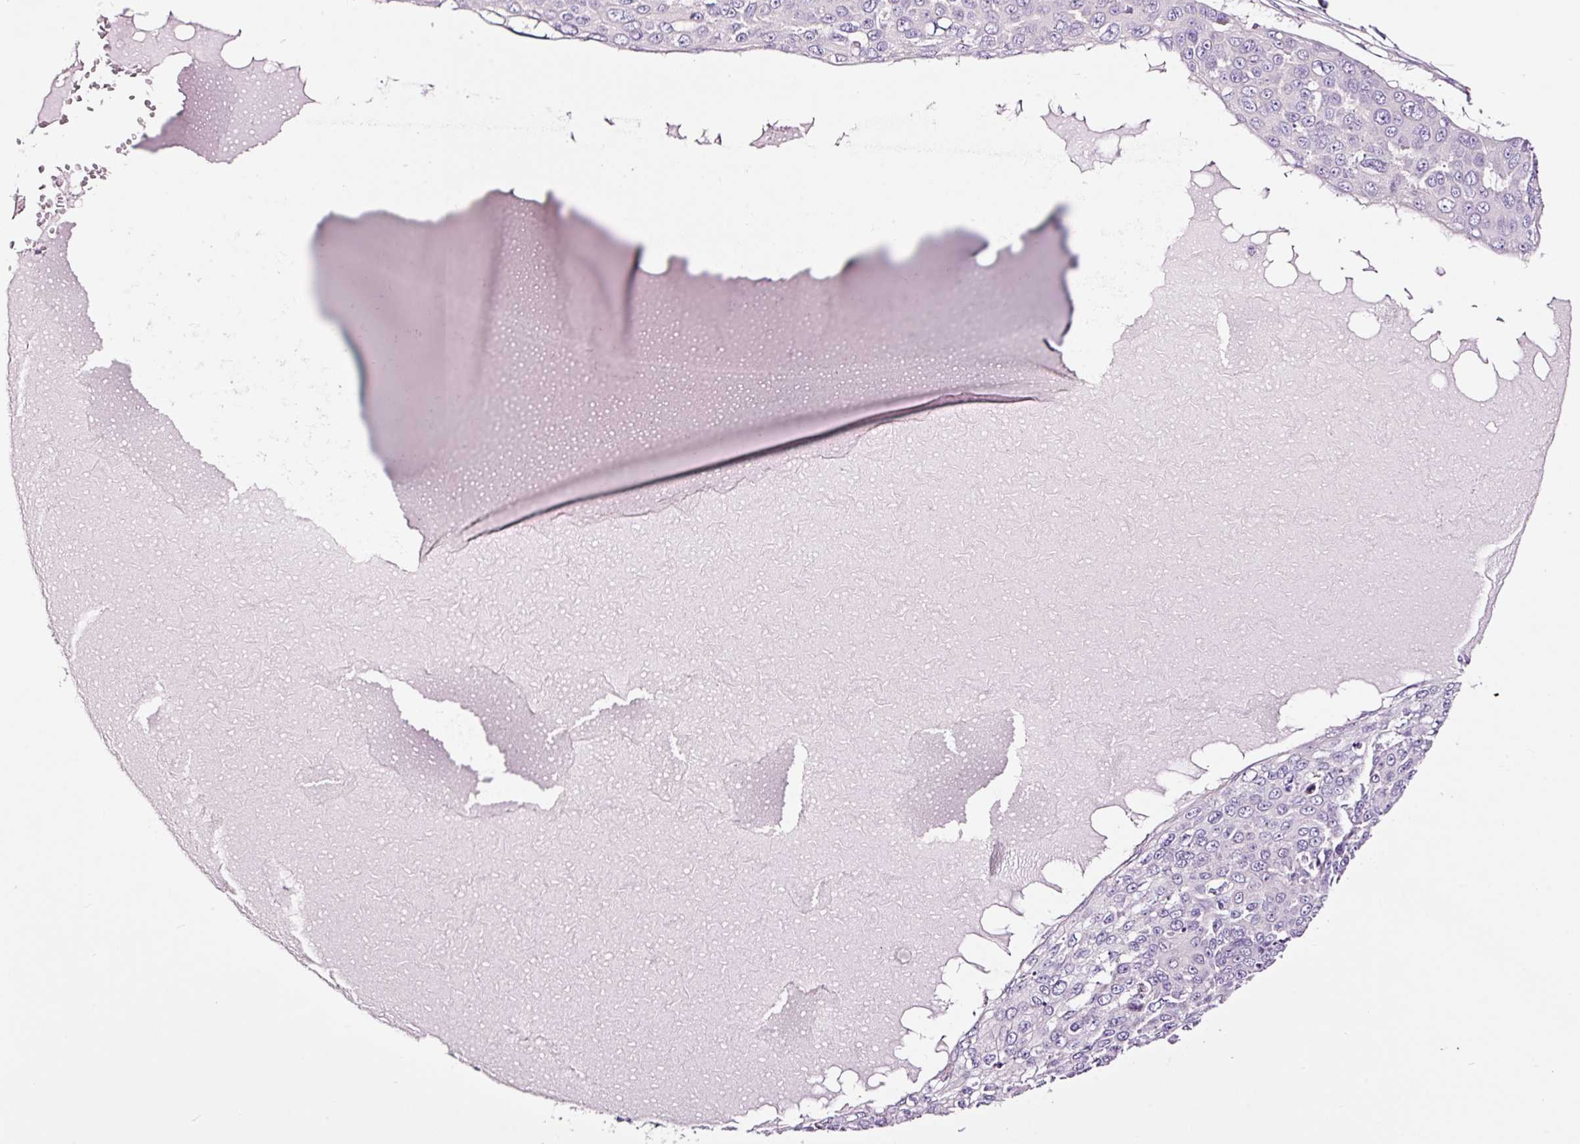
{"staining": {"intensity": "negative", "quantity": "none", "location": "none"}, "tissue": "skin cancer", "cell_type": "Tumor cells", "image_type": "cancer", "snomed": [{"axis": "morphology", "description": "Squamous cell carcinoma, NOS"}, {"axis": "topography", "description": "Skin"}], "caption": "DAB immunohistochemical staining of skin cancer (squamous cell carcinoma) displays no significant staining in tumor cells.", "gene": "PAM", "patient": {"sex": "male", "age": 71}}